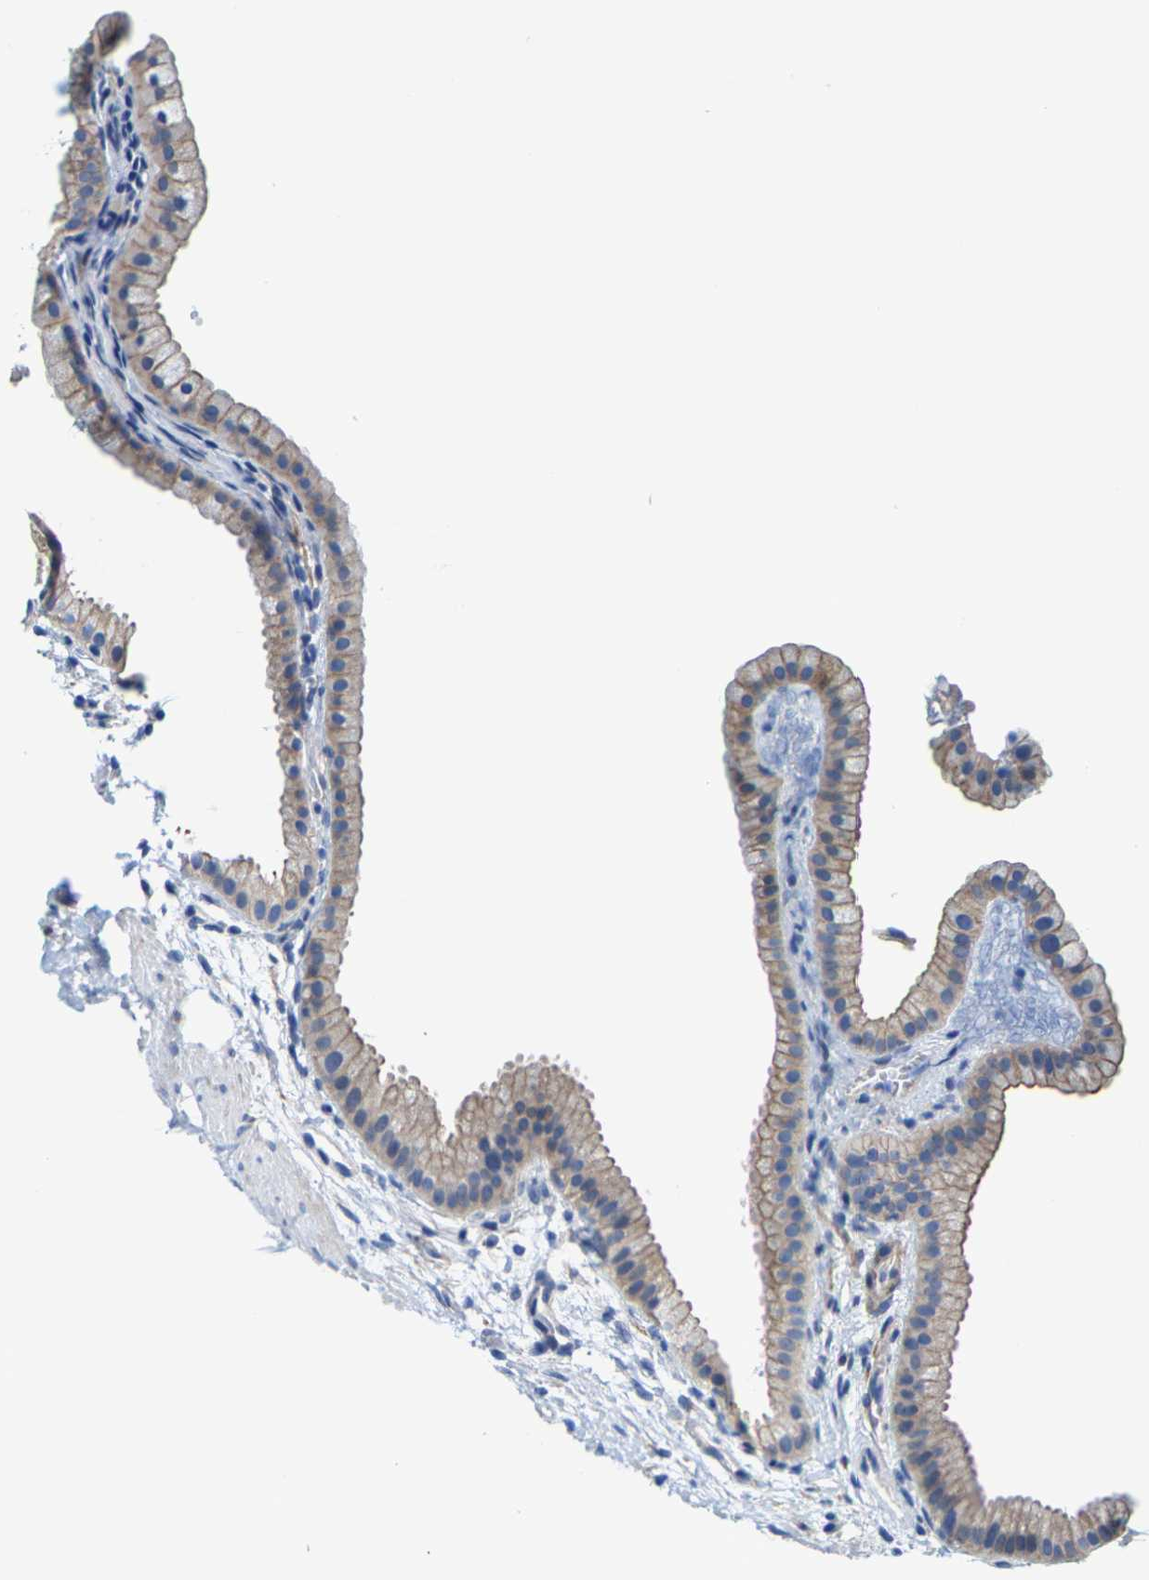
{"staining": {"intensity": "weak", "quantity": "<25%", "location": "cytoplasmic/membranous"}, "tissue": "gallbladder", "cell_type": "Glandular cells", "image_type": "normal", "snomed": [{"axis": "morphology", "description": "Normal tissue, NOS"}, {"axis": "topography", "description": "Gallbladder"}], "caption": "The micrograph exhibits no staining of glandular cells in unremarkable gallbladder. (Stains: DAB (3,3'-diaminobenzidine) immunohistochemistry (IHC) with hematoxylin counter stain, Microscopy: brightfield microscopy at high magnification).", "gene": "DSCAM", "patient": {"sex": "female", "age": 64}}